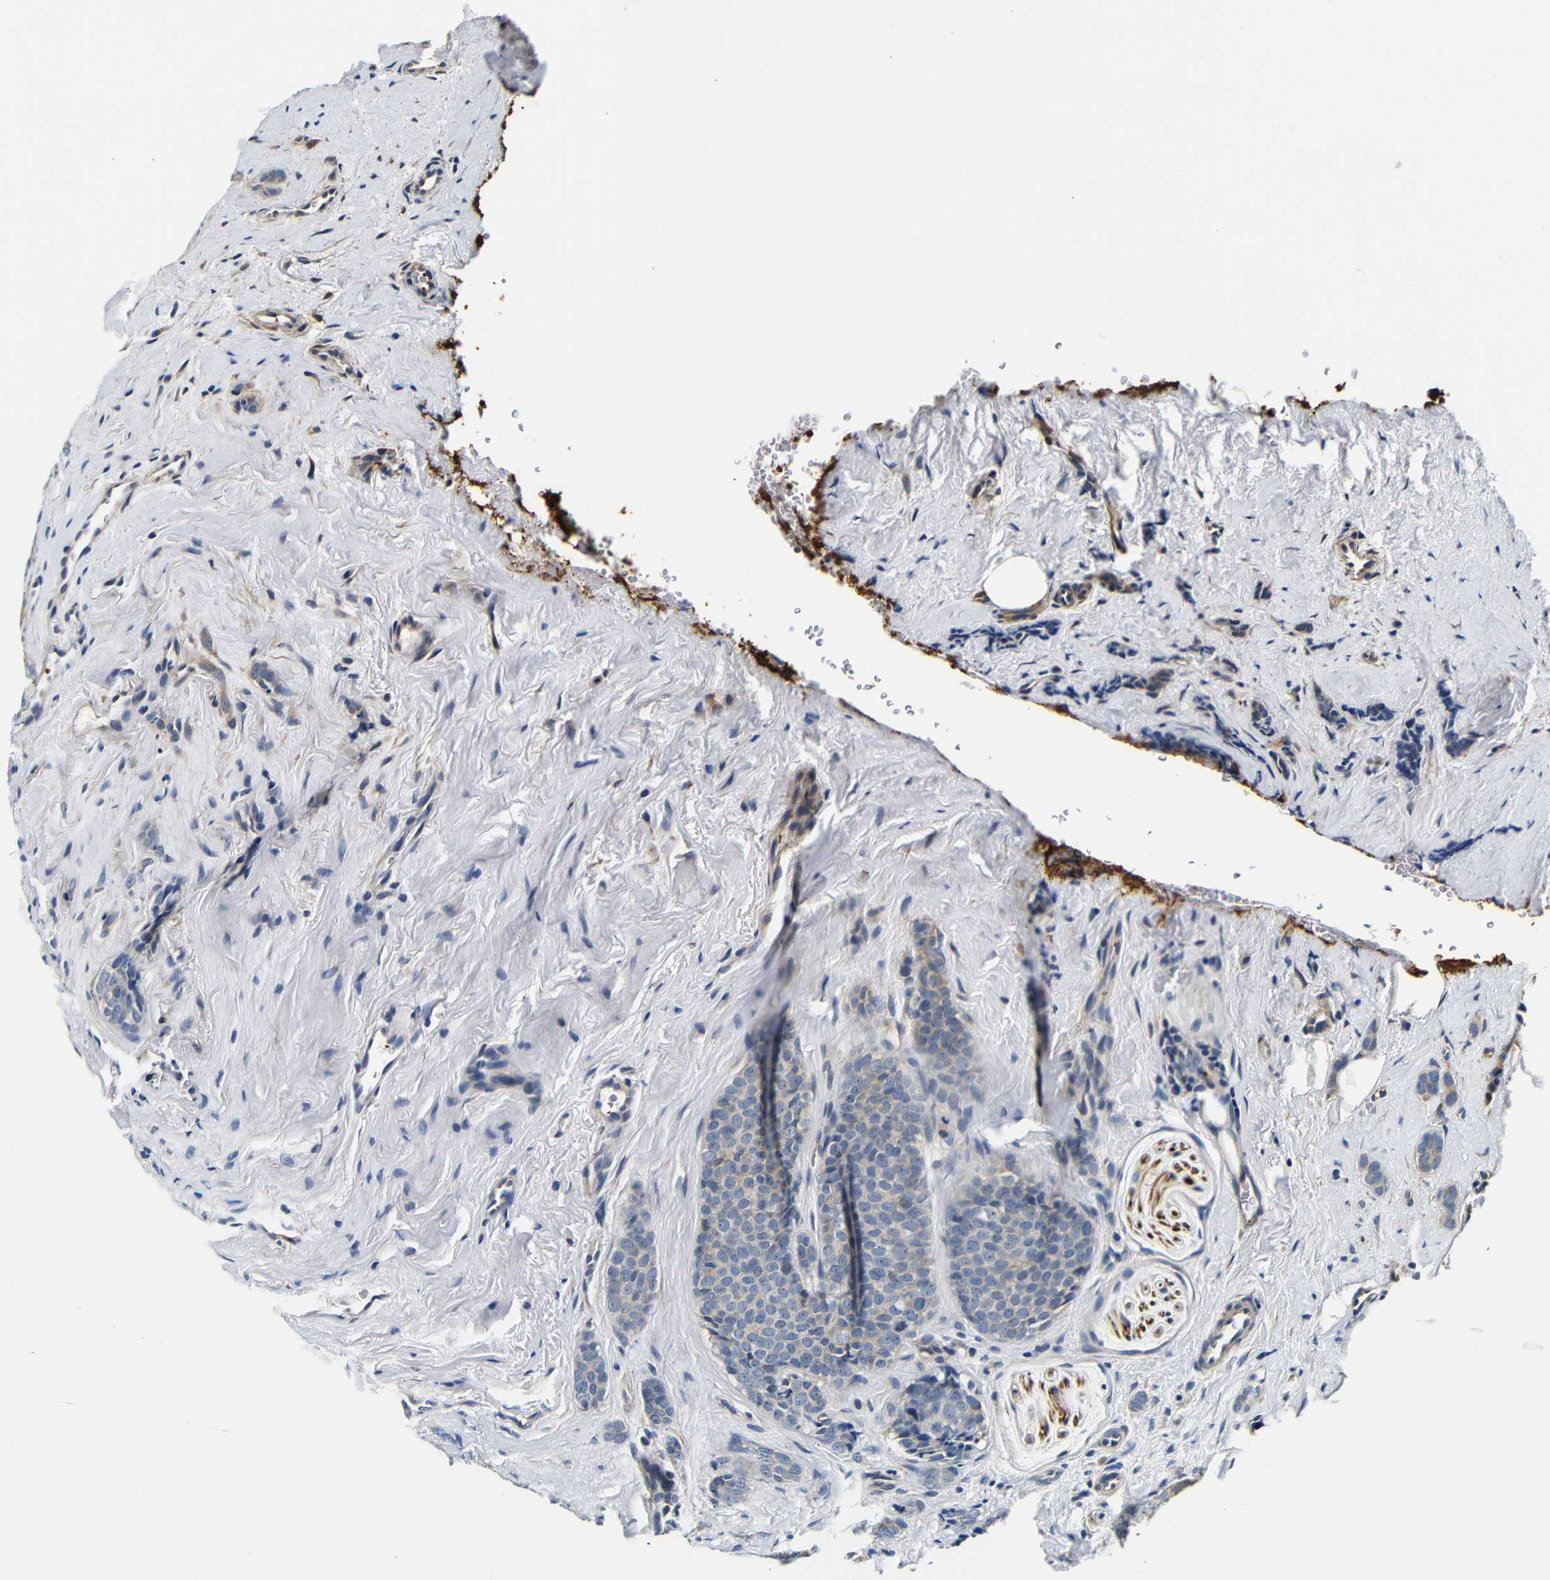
{"staining": {"intensity": "weak", "quantity": "<25%", "location": "cytoplasmic/membranous"}, "tissue": "breast cancer", "cell_type": "Tumor cells", "image_type": "cancer", "snomed": [{"axis": "morphology", "description": "Lobular carcinoma"}, {"axis": "topography", "description": "Skin"}, {"axis": "topography", "description": "Breast"}], "caption": "A photomicrograph of human breast lobular carcinoma is negative for staining in tumor cells. Brightfield microscopy of immunohistochemistry (IHC) stained with DAB (brown) and hematoxylin (blue), captured at high magnification.", "gene": "GP1BA", "patient": {"sex": "female", "age": 46}}